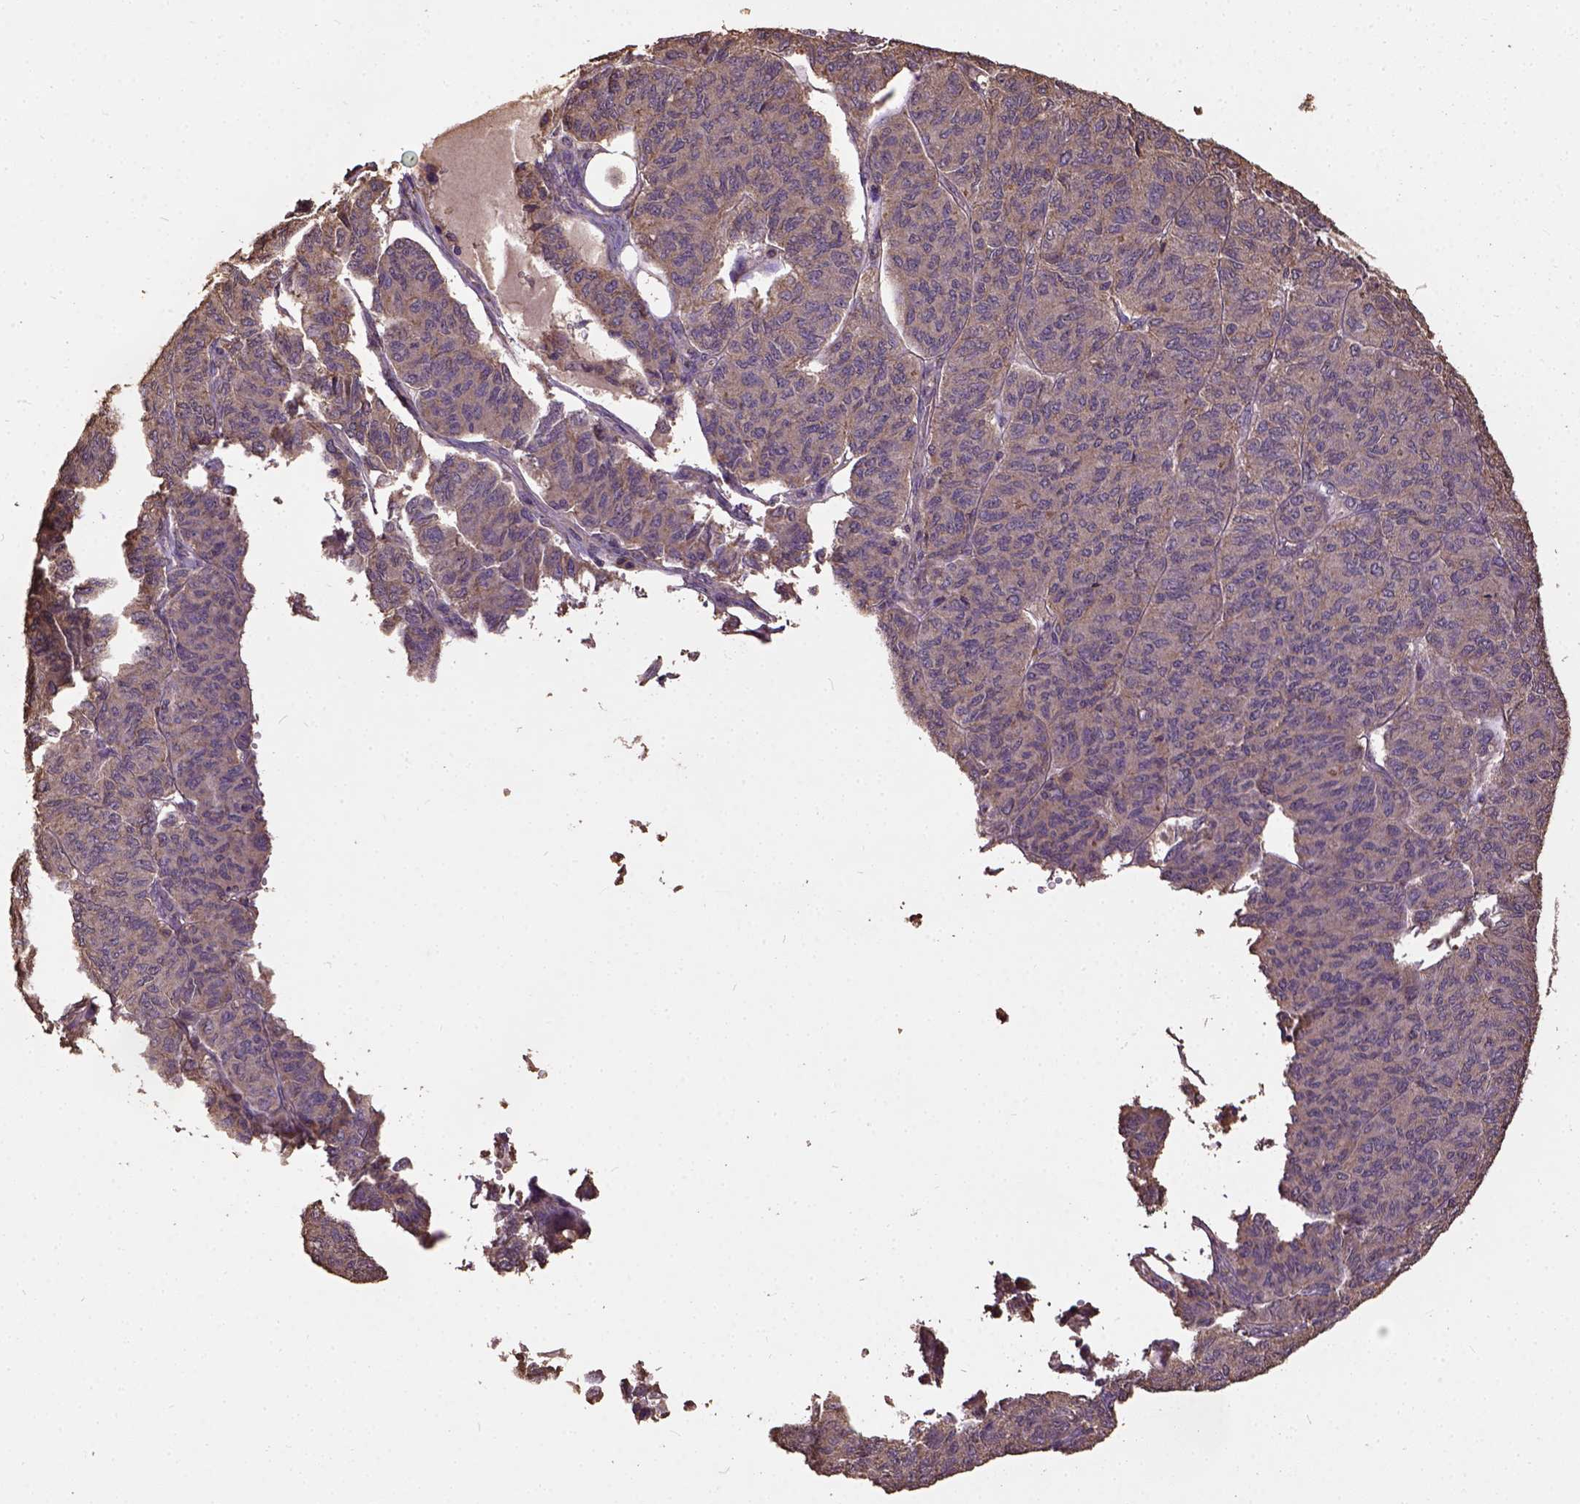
{"staining": {"intensity": "weak", "quantity": ">75%", "location": "cytoplasmic/membranous"}, "tissue": "ovarian cancer", "cell_type": "Tumor cells", "image_type": "cancer", "snomed": [{"axis": "morphology", "description": "Carcinoma, endometroid"}, {"axis": "topography", "description": "Ovary"}], "caption": "A photomicrograph of ovarian cancer (endometroid carcinoma) stained for a protein shows weak cytoplasmic/membranous brown staining in tumor cells.", "gene": "ATP1B3", "patient": {"sex": "female", "age": 80}}